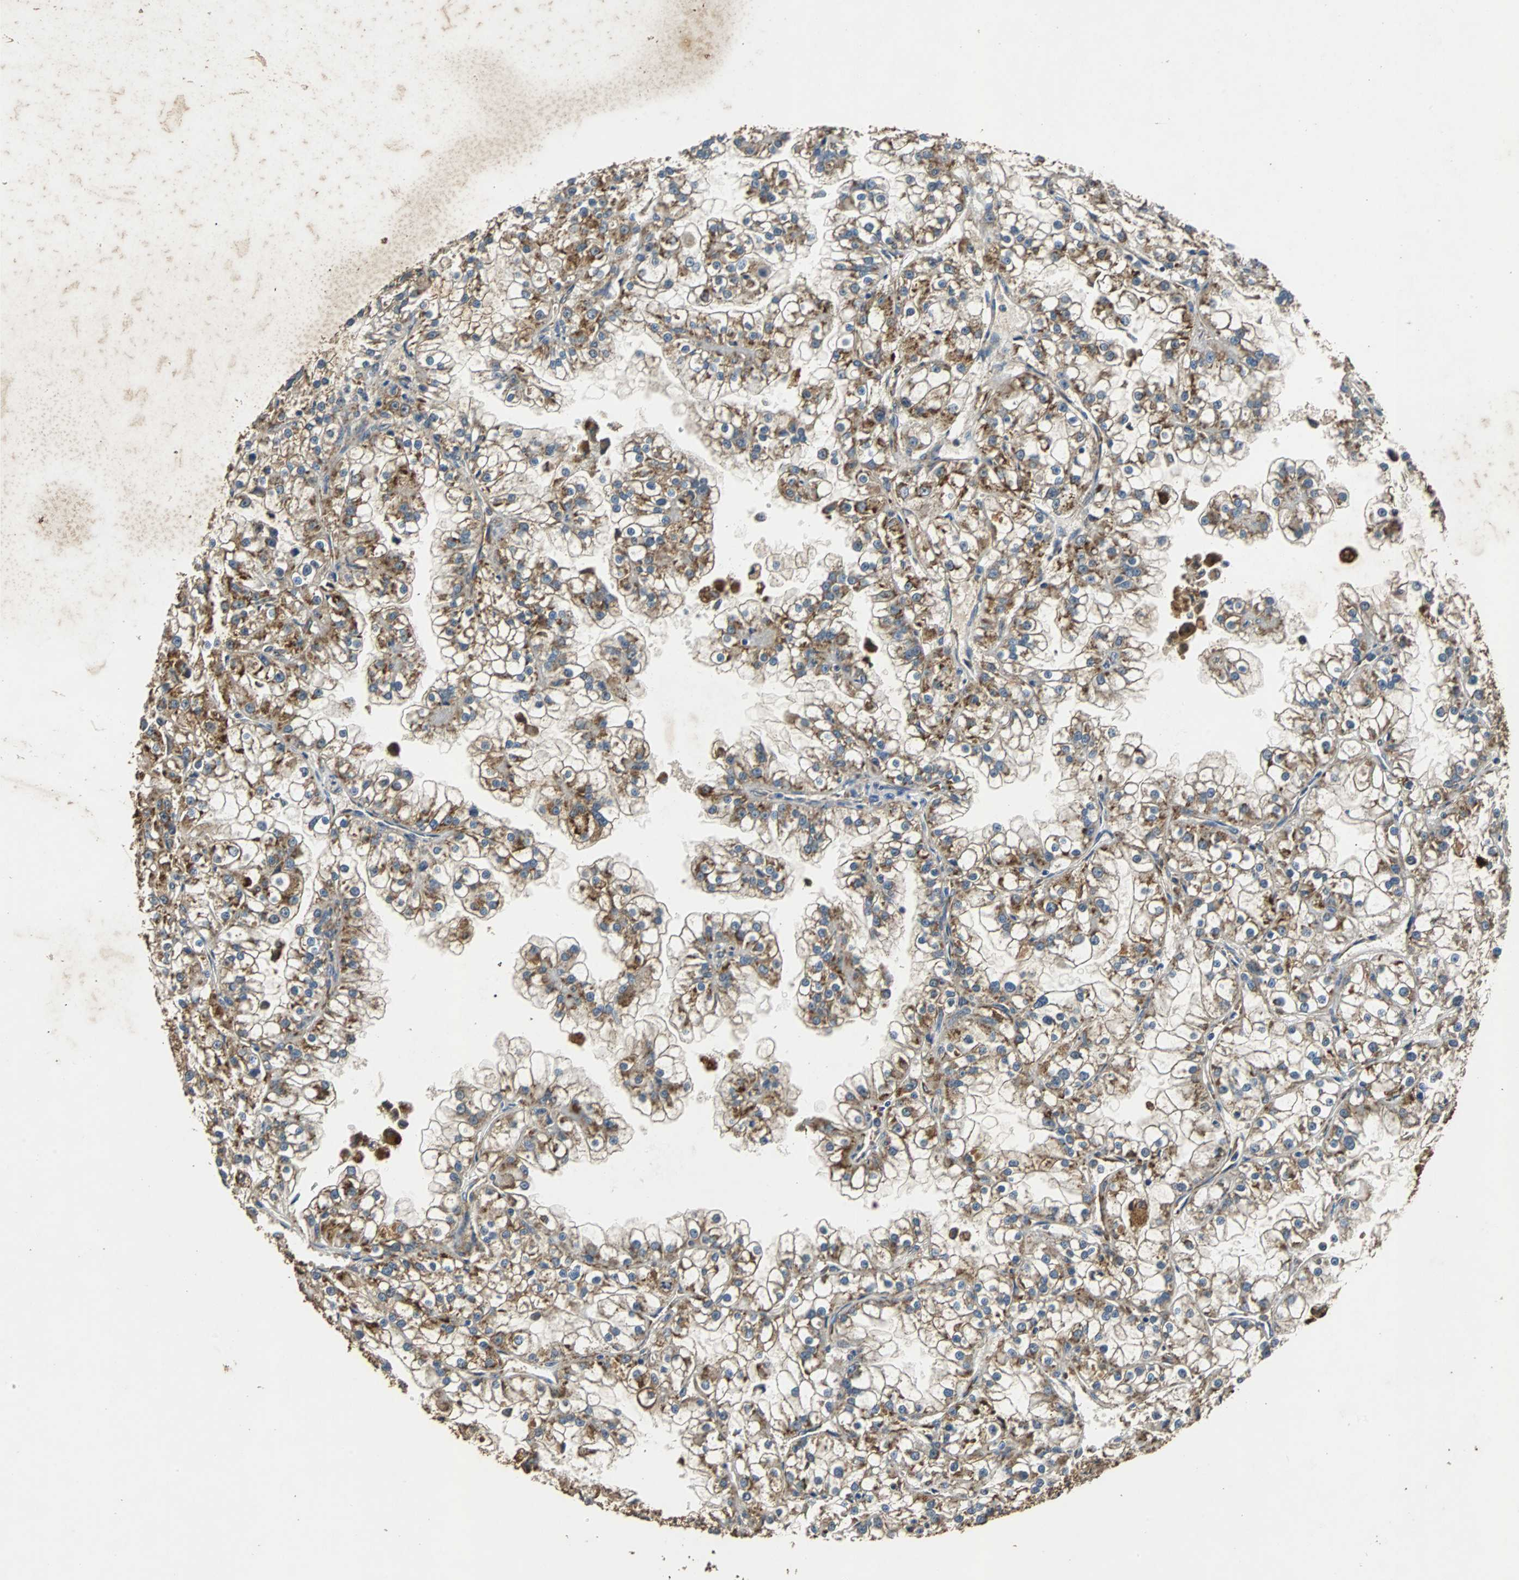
{"staining": {"intensity": "moderate", "quantity": ">75%", "location": "cytoplasmic/membranous"}, "tissue": "renal cancer", "cell_type": "Tumor cells", "image_type": "cancer", "snomed": [{"axis": "morphology", "description": "Adenocarcinoma, NOS"}, {"axis": "topography", "description": "Kidney"}], "caption": "IHC staining of renal cancer, which shows medium levels of moderate cytoplasmic/membranous positivity in approximately >75% of tumor cells indicating moderate cytoplasmic/membranous protein positivity. The staining was performed using DAB (brown) for protein detection and nuclei were counterstained in hematoxylin (blue).", "gene": "NAA10", "patient": {"sex": "female", "age": 52}}